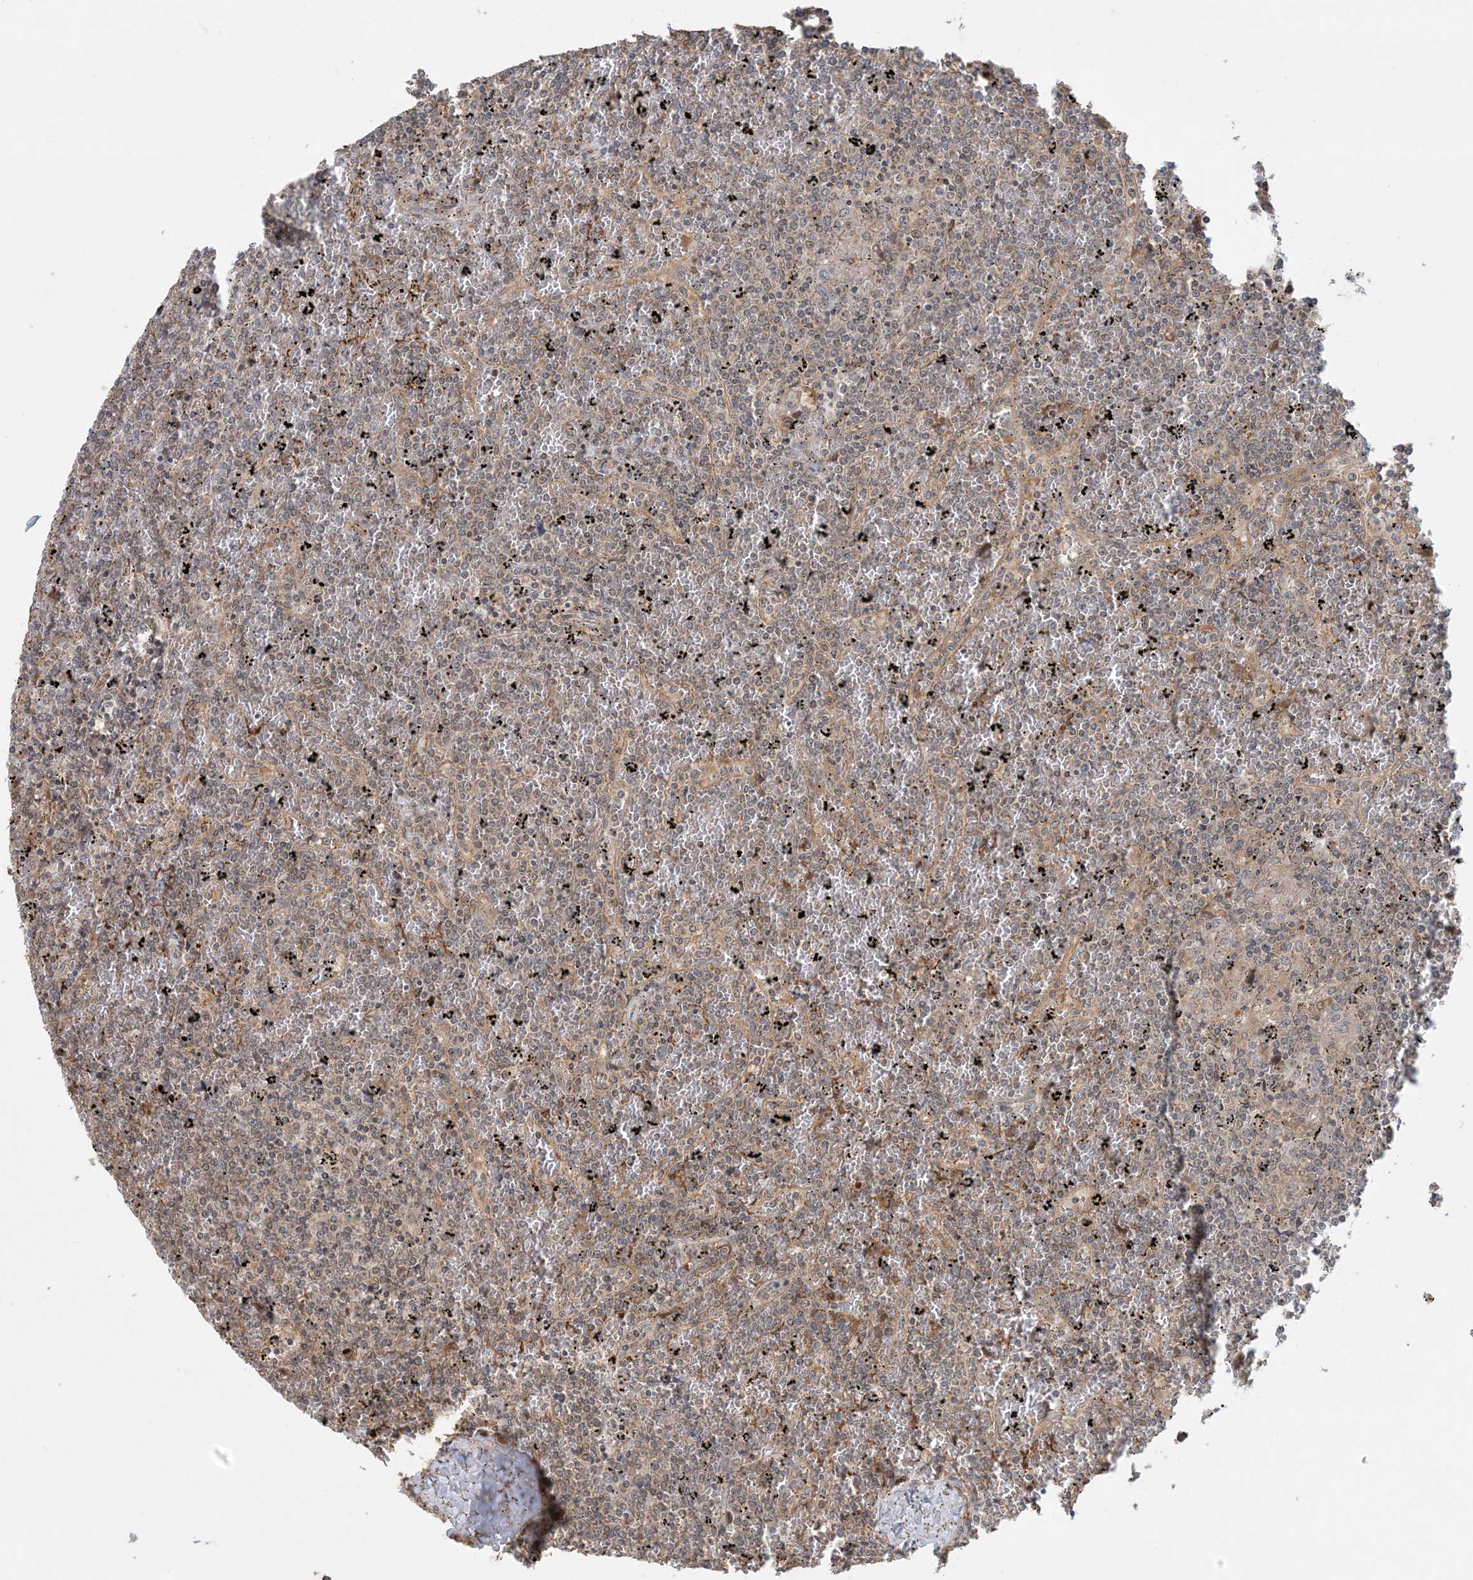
{"staining": {"intensity": "negative", "quantity": "none", "location": "none"}, "tissue": "lymphoma", "cell_type": "Tumor cells", "image_type": "cancer", "snomed": [{"axis": "morphology", "description": "Malignant lymphoma, non-Hodgkin's type, Low grade"}, {"axis": "topography", "description": "Spleen"}], "caption": "Tumor cells are negative for brown protein staining in lymphoma.", "gene": "OBI1", "patient": {"sex": "female", "age": 19}}